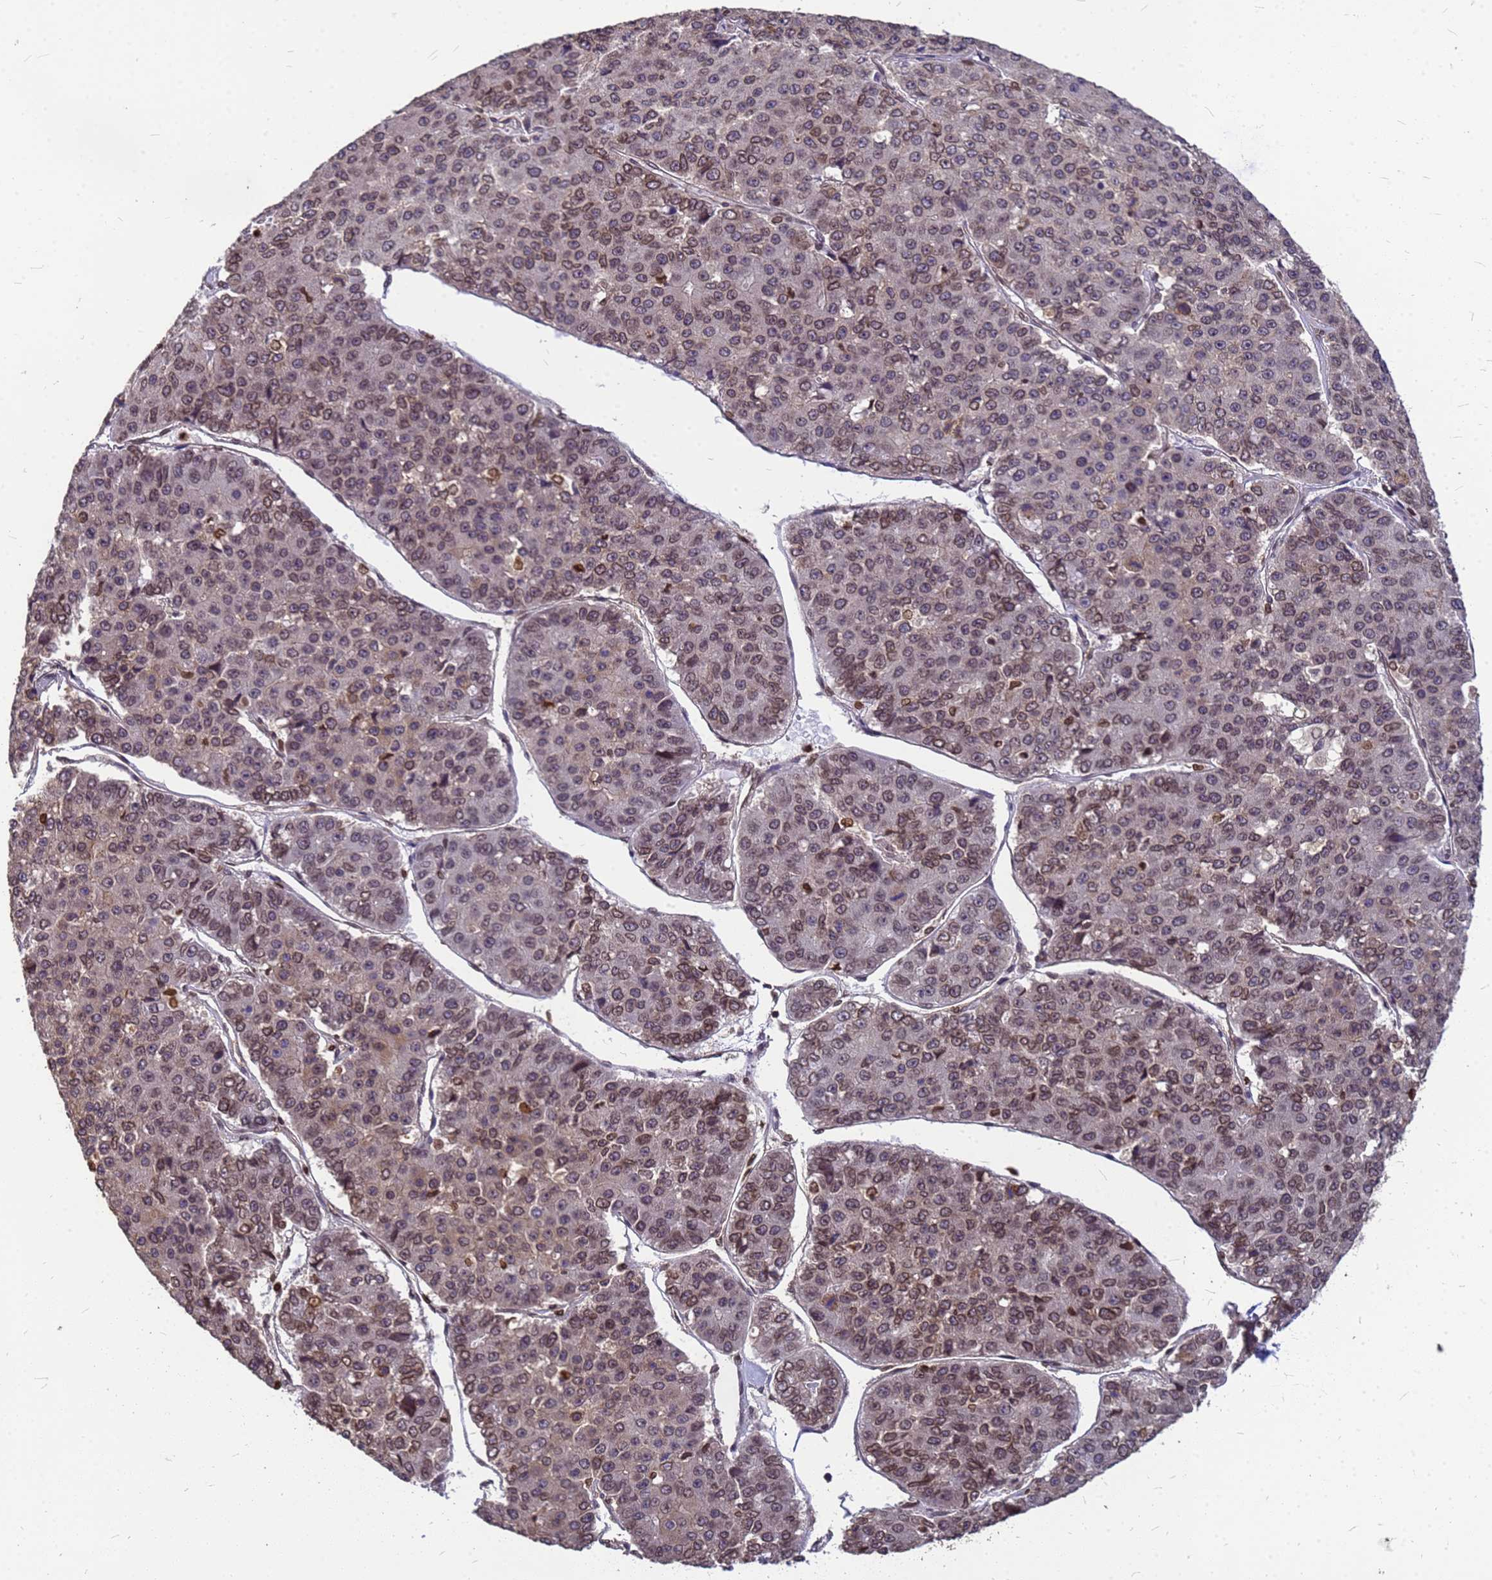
{"staining": {"intensity": "moderate", "quantity": "25%-75%", "location": "nuclear"}, "tissue": "pancreatic cancer", "cell_type": "Tumor cells", "image_type": "cancer", "snomed": [{"axis": "morphology", "description": "Adenocarcinoma, NOS"}, {"axis": "topography", "description": "Pancreas"}], "caption": "Protein positivity by immunohistochemistry reveals moderate nuclear staining in approximately 25%-75% of tumor cells in pancreatic cancer (adenocarcinoma).", "gene": "C1orf35", "patient": {"sex": "male", "age": 50}}